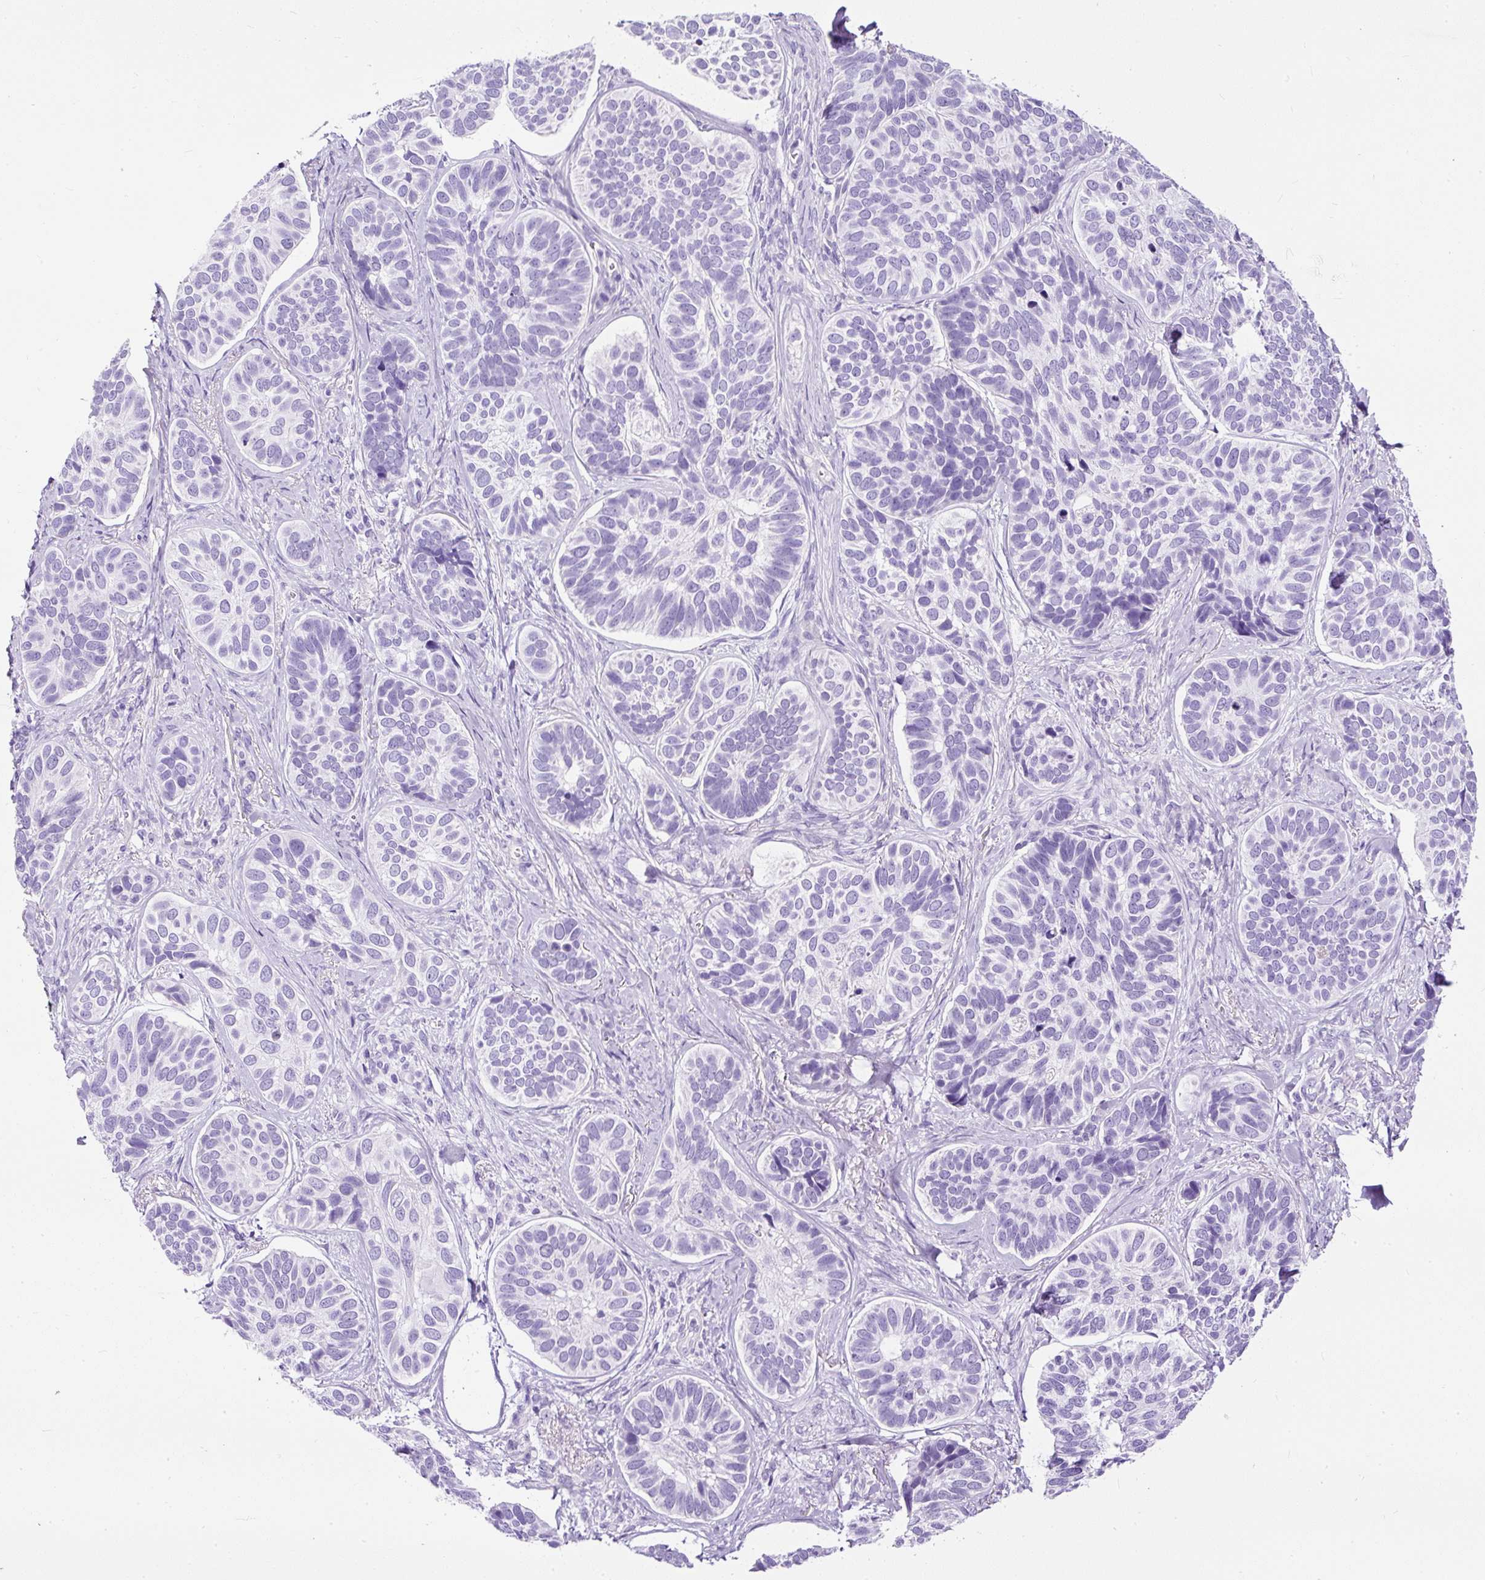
{"staining": {"intensity": "negative", "quantity": "none", "location": "none"}, "tissue": "skin cancer", "cell_type": "Tumor cells", "image_type": "cancer", "snomed": [{"axis": "morphology", "description": "Basal cell carcinoma"}, {"axis": "topography", "description": "Skin"}], "caption": "Tumor cells are negative for protein expression in human skin cancer (basal cell carcinoma).", "gene": "STOX2", "patient": {"sex": "male", "age": 62}}